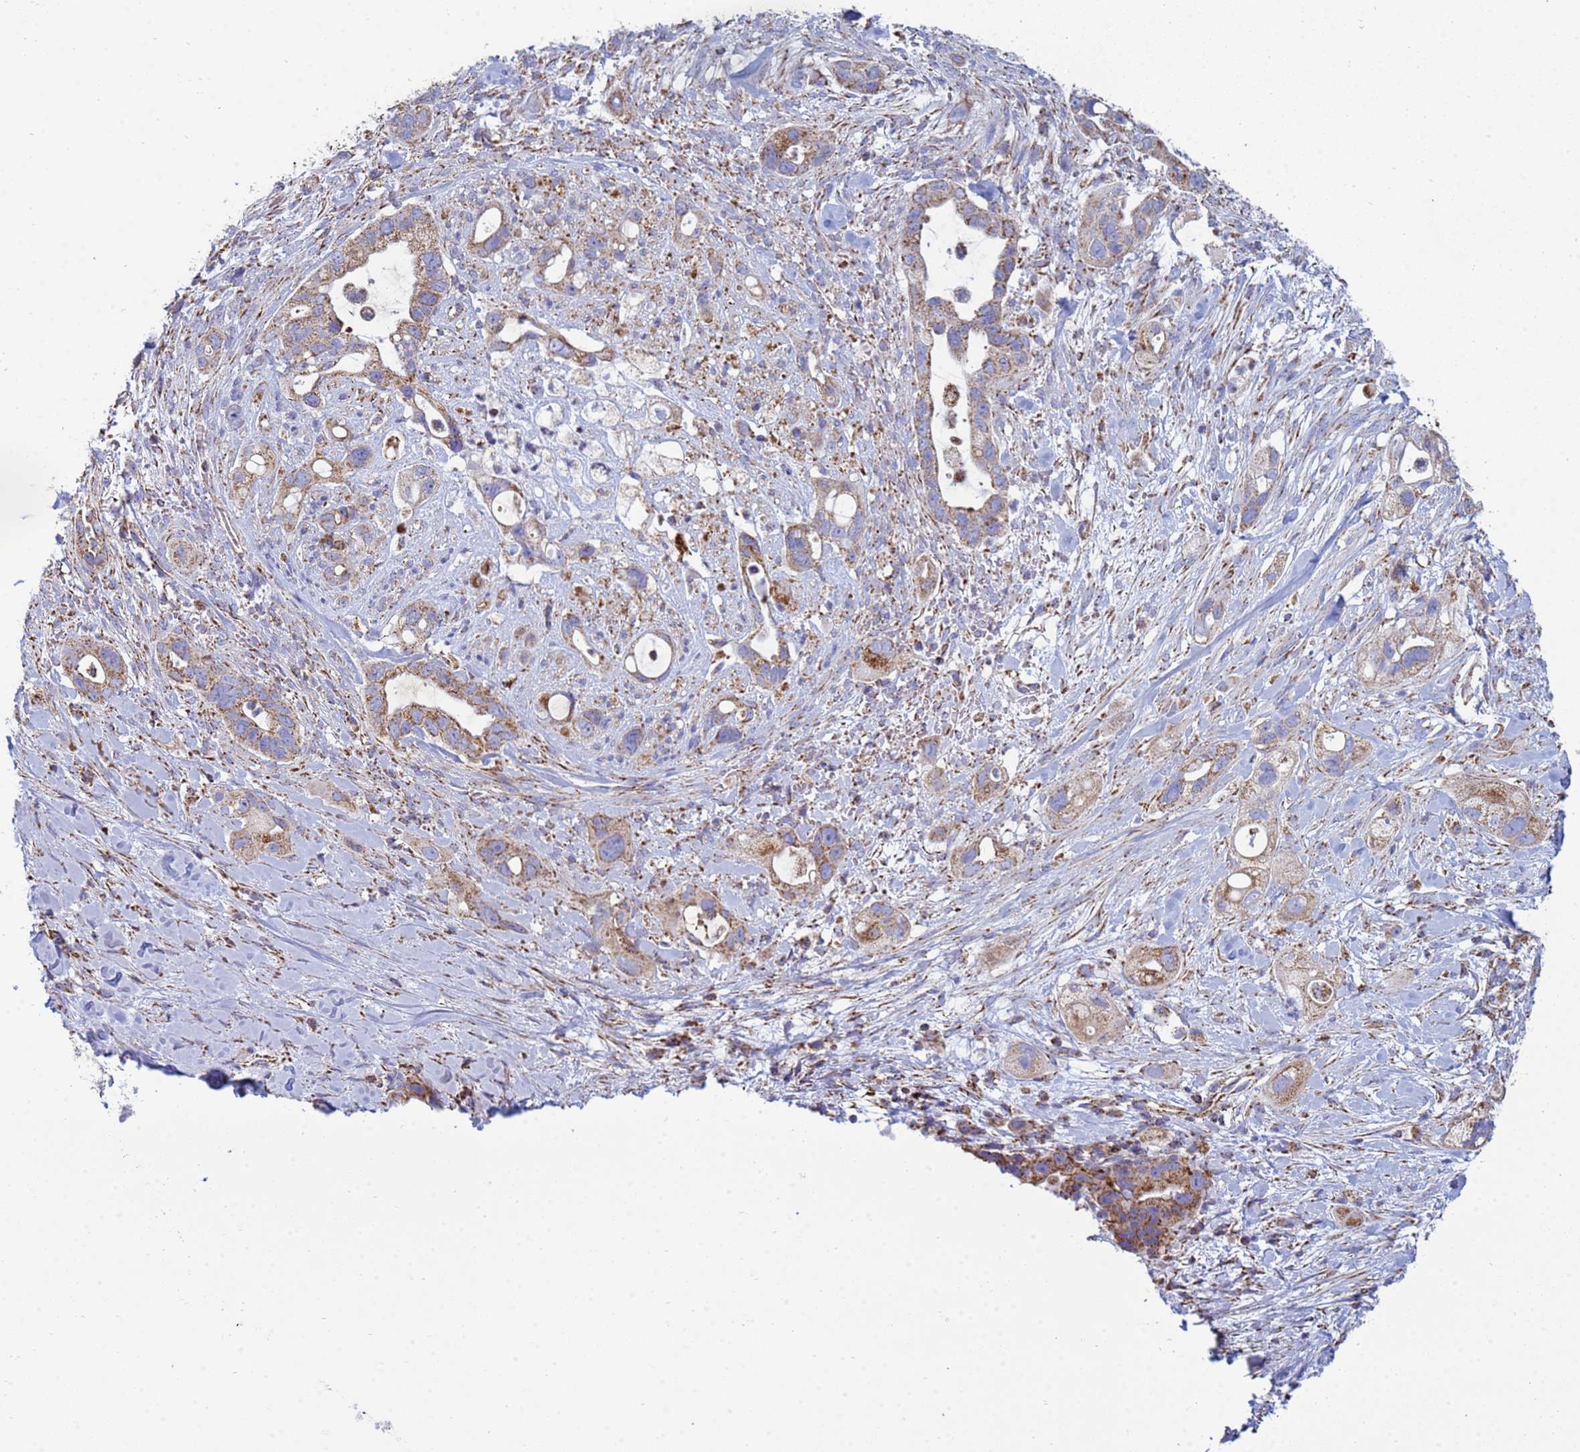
{"staining": {"intensity": "moderate", "quantity": ">75%", "location": "cytoplasmic/membranous"}, "tissue": "pancreatic cancer", "cell_type": "Tumor cells", "image_type": "cancer", "snomed": [{"axis": "morphology", "description": "Adenocarcinoma, NOS"}, {"axis": "topography", "description": "Pancreas"}], "caption": "Immunohistochemical staining of pancreatic adenocarcinoma demonstrates moderate cytoplasmic/membranous protein staining in about >75% of tumor cells.", "gene": "COQ4", "patient": {"sex": "male", "age": 44}}